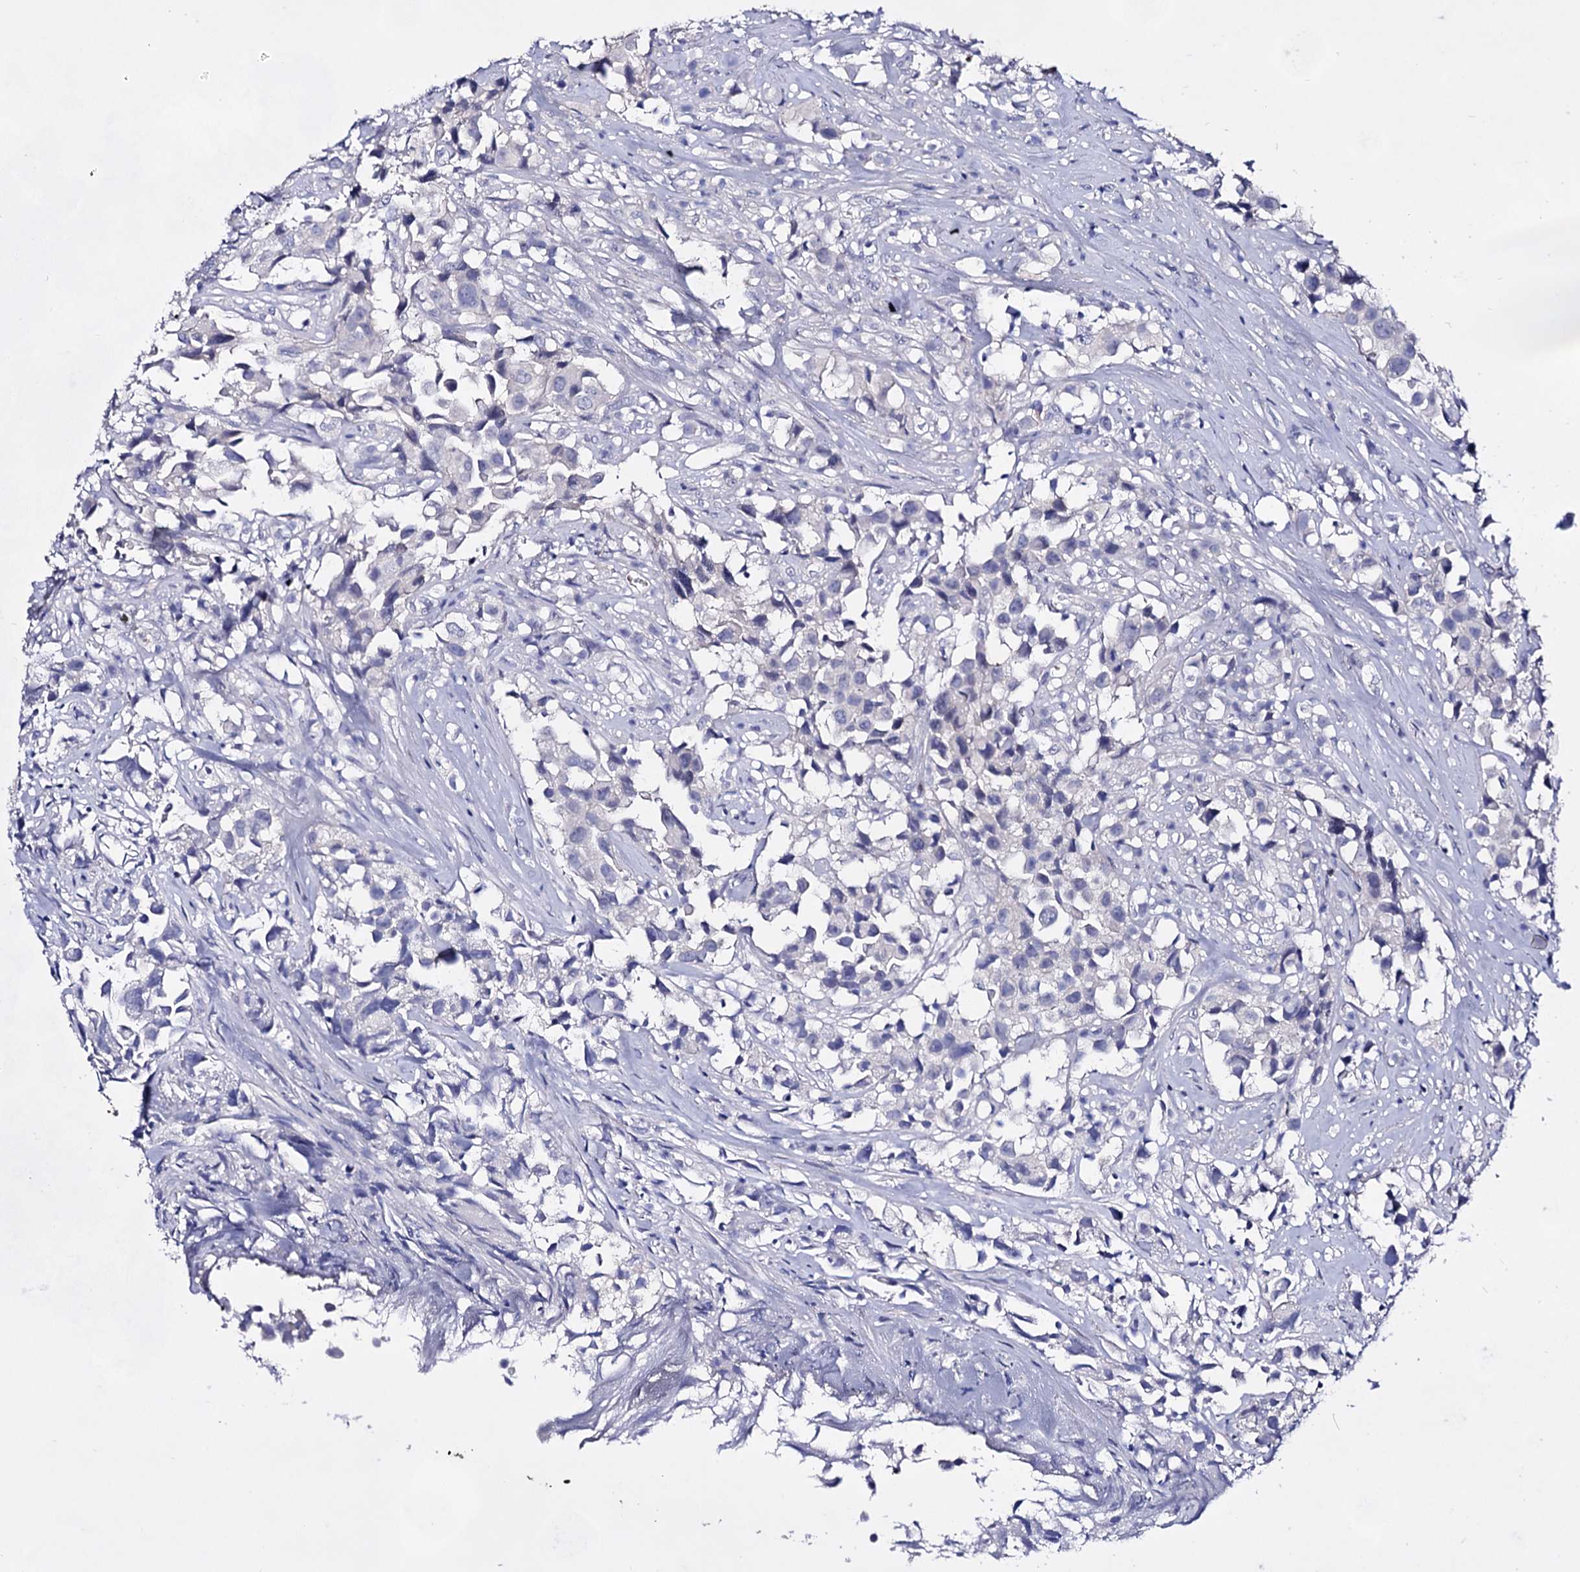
{"staining": {"intensity": "negative", "quantity": "none", "location": "none"}, "tissue": "urothelial cancer", "cell_type": "Tumor cells", "image_type": "cancer", "snomed": [{"axis": "morphology", "description": "Urothelial carcinoma, High grade"}, {"axis": "topography", "description": "Urinary bladder"}], "caption": "Tumor cells show no significant protein staining in urothelial cancer.", "gene": "PLIN1", "patient": {"sex": "female", "age": 75}}